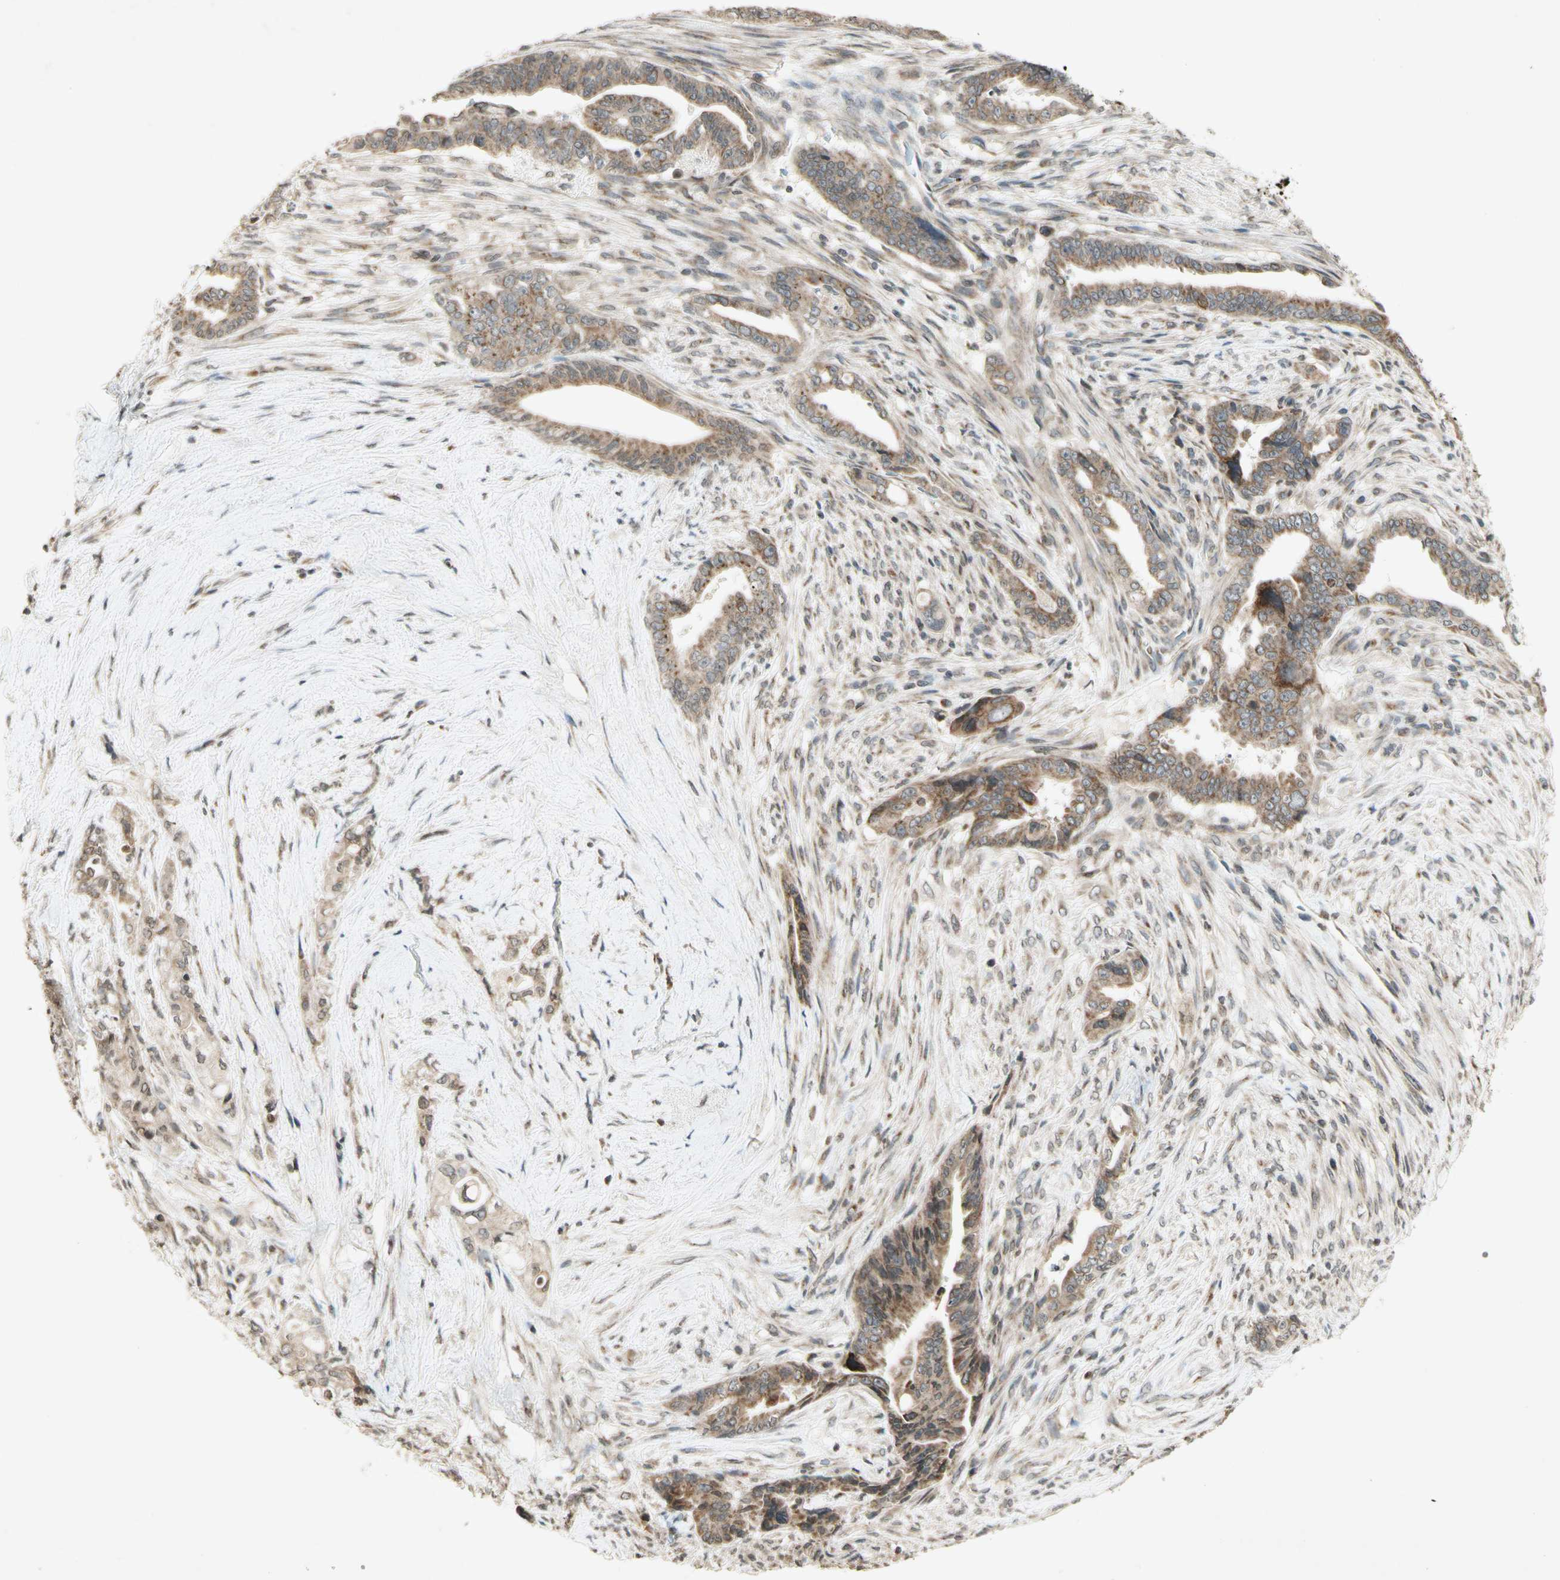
{"staining": {"intensity": "moderate", "quantity": "25%-75%", "location": "cytoplasmic/membranous"}, "tissue": "pancreatic cancer", "cell_type": "Tumor cells", "image_type": "cancer", "snomed": [{"axis": "morphology", "description": "Adenocarcinoma, NOS"}, {"axis": "topography", "description": "Pancreas"}], "caption": "High-magnification brightfield microscopy of pancreatic cancer (adenocarcinoma) stained with DAB (3,3'-diaminobenzidine) (brown) and counterstained with hematoxylin (blue). tumor cells exhibit moderate cytoplasmic/membranous expression is appreciated in approximately25%-75% of cells. (DAB (3,3'-diaminobenzidine) IHC, brown staining for protein, blue staining for nuclei).", "gene": "CCNI", "patient": {"sex": "male", "age": 70}}